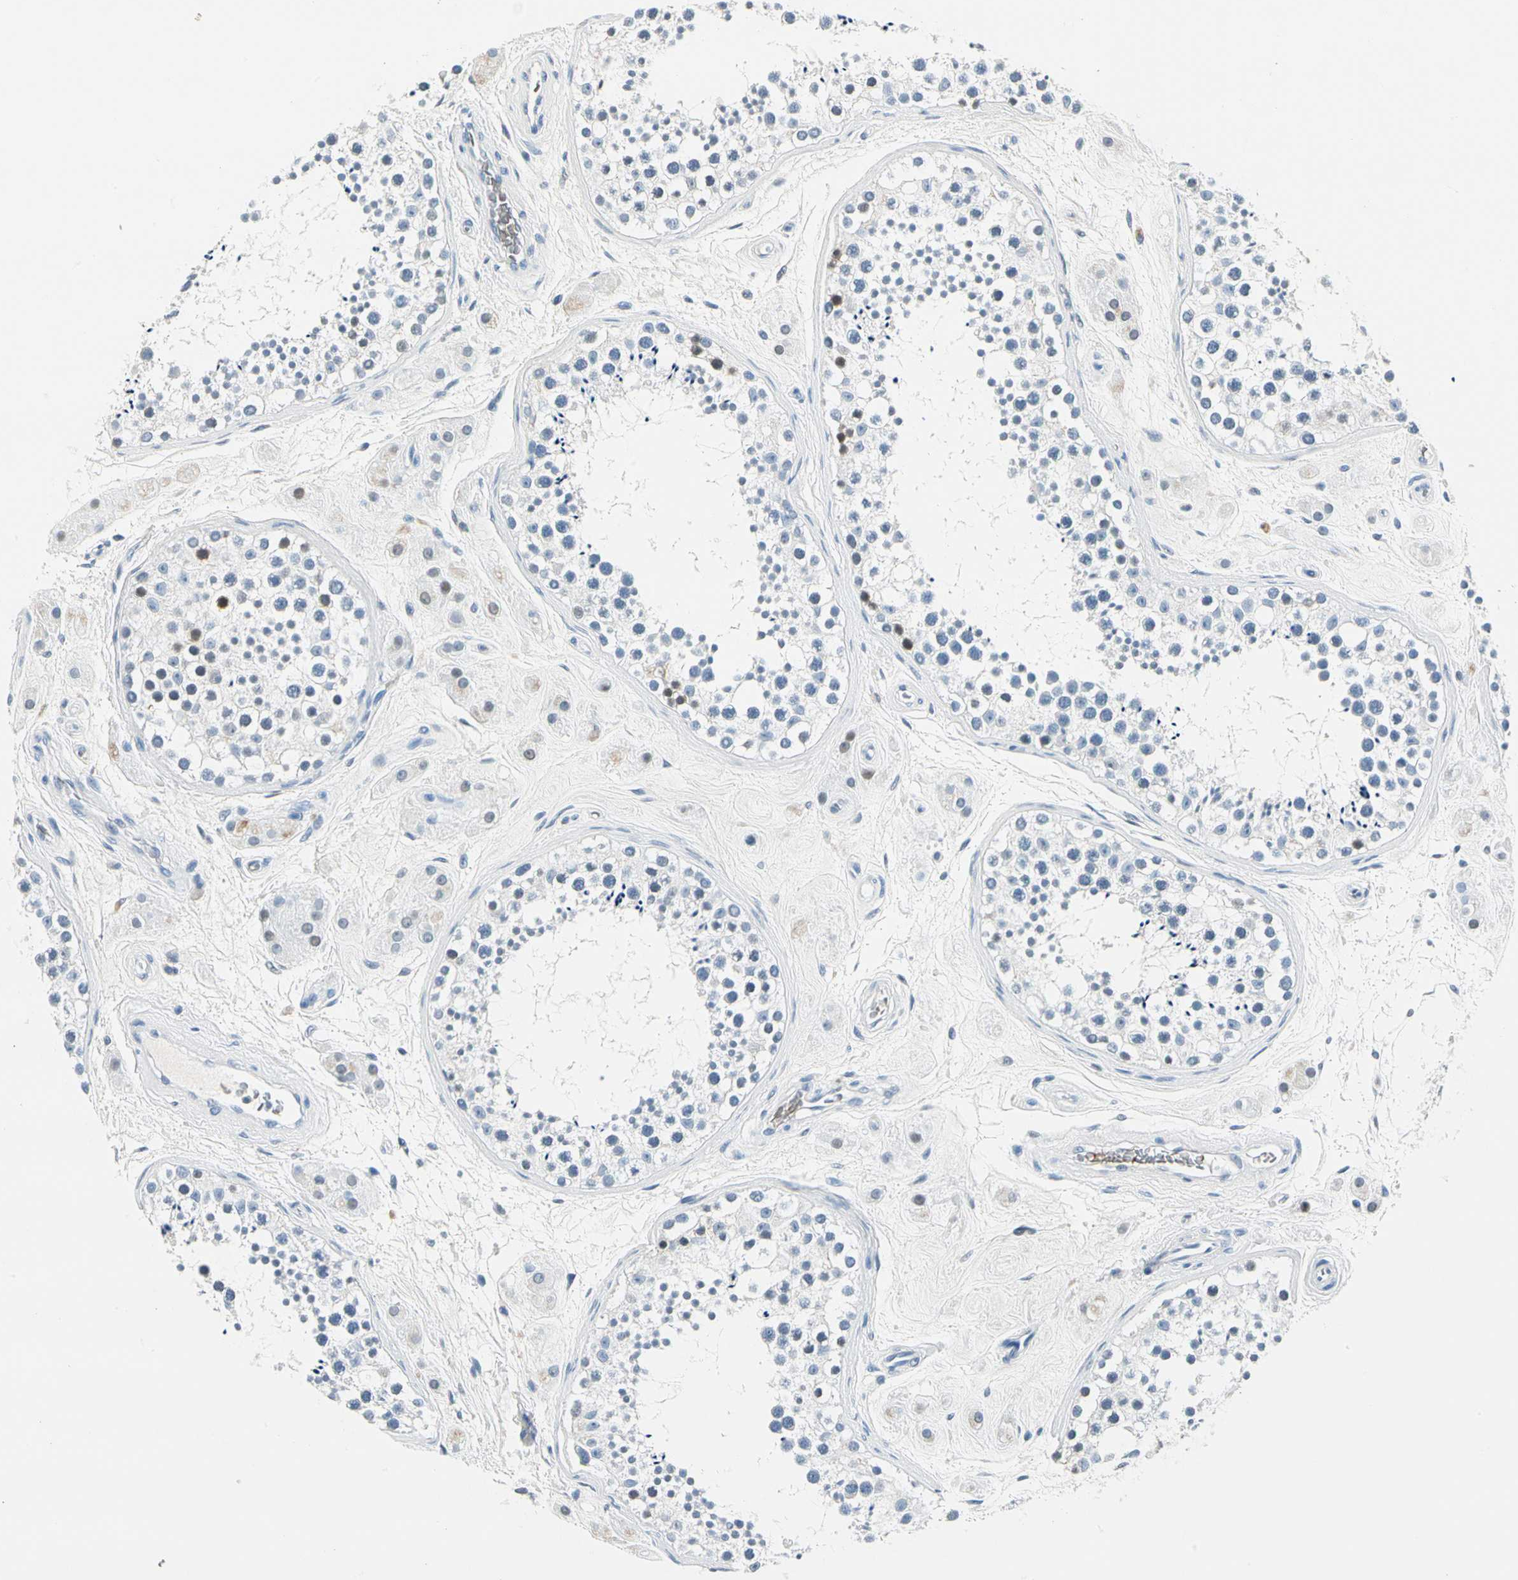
{"staining": {"intensity": "moderate", "quantity": "<25%", "location": "nuclear"}, "tissue": "testis", "cell_type": "Cells in seminiferous ducts", "image_type": "normal", "snomed": [{"axis": "morphology", "description": "Normal tissue, NOS"}, {"axis": "topography", "description": "Testis"}], "caption": "IHC image of normal testis: testis stained using immunohistochemistry reveals low levels of moderate protein expression localized specifically in the nuclear of cells in seminiferous ducts, appearing as a nuclear brown color.", "gene": "CA1", "patient": {"sex": "male", "age": 38}}